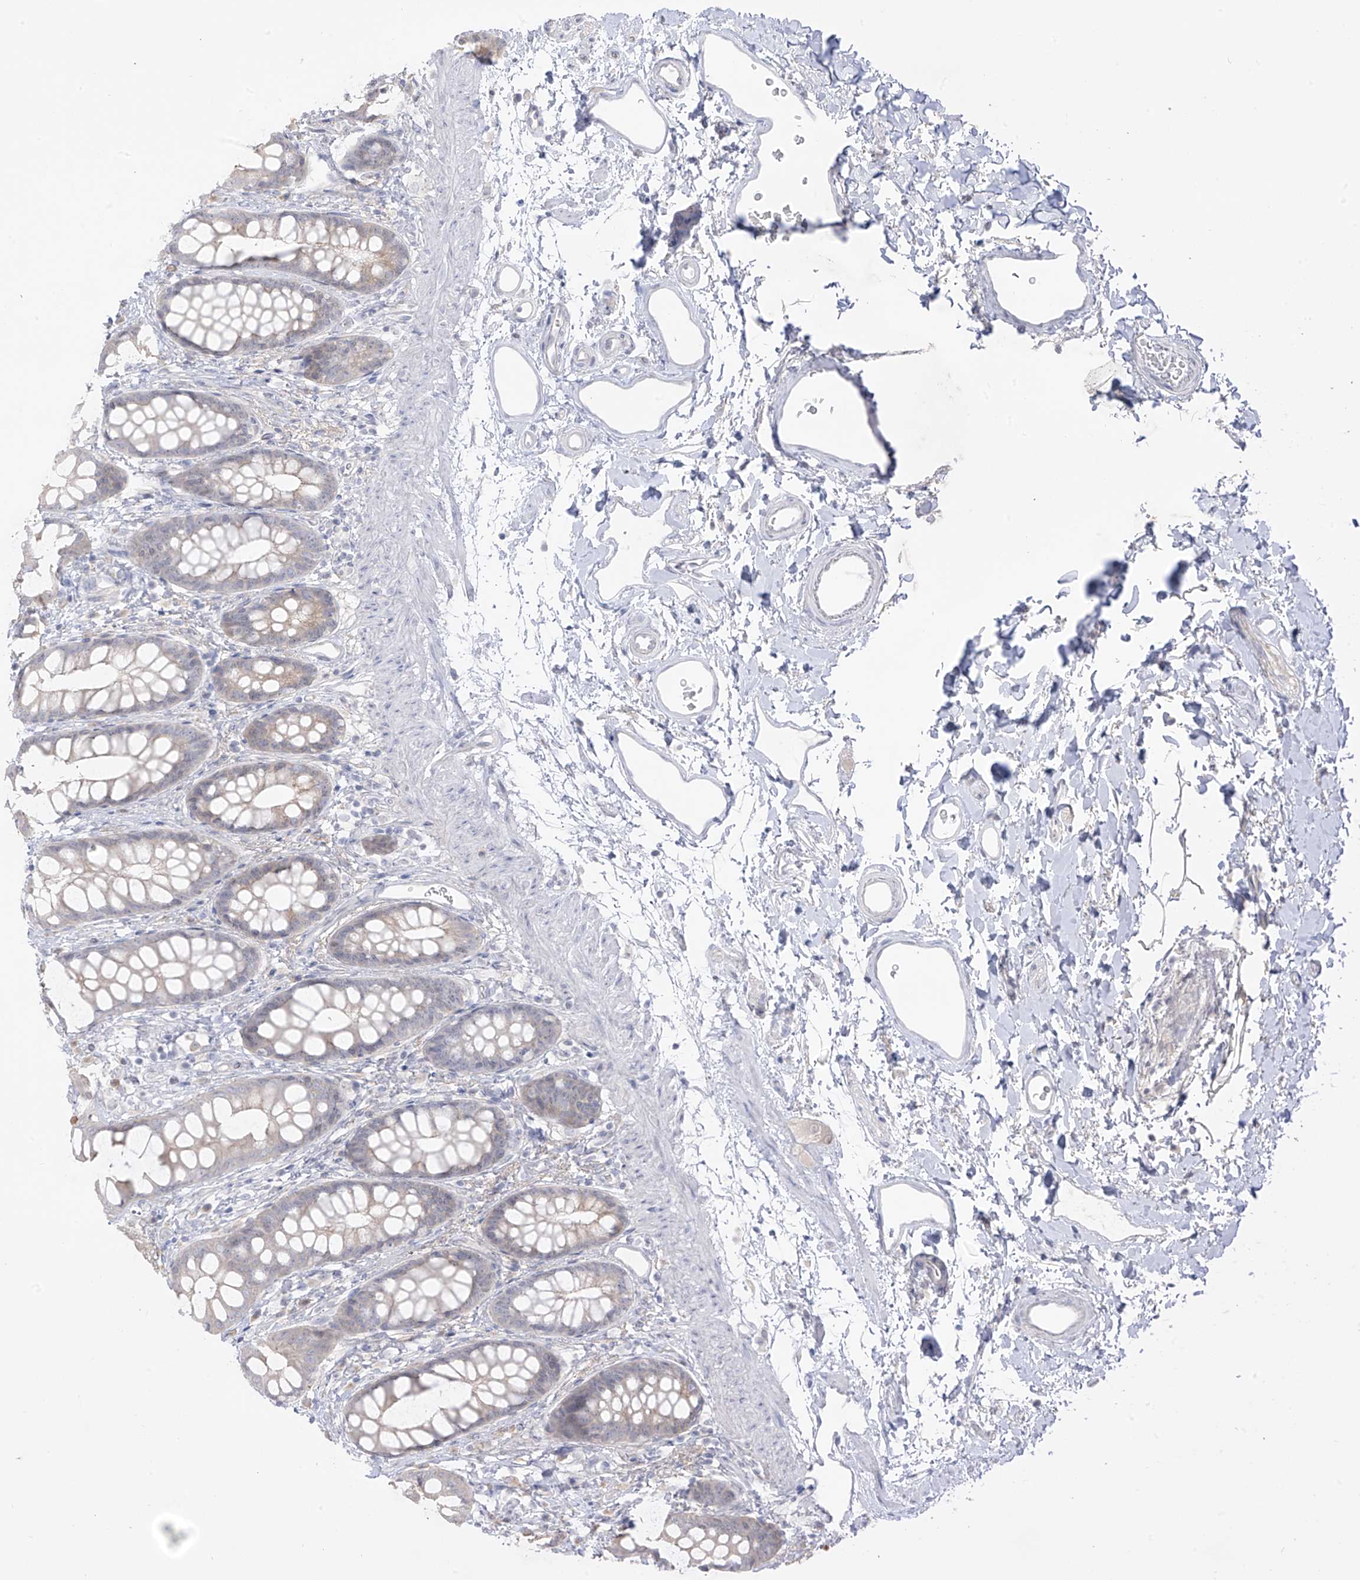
{"staining": {"intensity": "weak", "quantity": "25%-75%", "location": "cytoplasmic/membranous"}, "tissue": "rectum", "cell_type": "Glandular cells", "image_type": "normal", "snomed": [{"axis": "morphology", "description": "Normal tissue, NOS"}, {"axis": "topography", "description": "Rectum"}], "caption": "Immunohistochemical staining of unremarkable human rectum exhibits weak cytoplasmic/membranous protein positivity in about 25%-75% of glandular cells. (Stains: DAB in brown, nuclei in blue, Microscopy: brightfield microscopy at high magnification).", "gene": "DCDC2", "patient": {"sex": "female", "age": 65}}